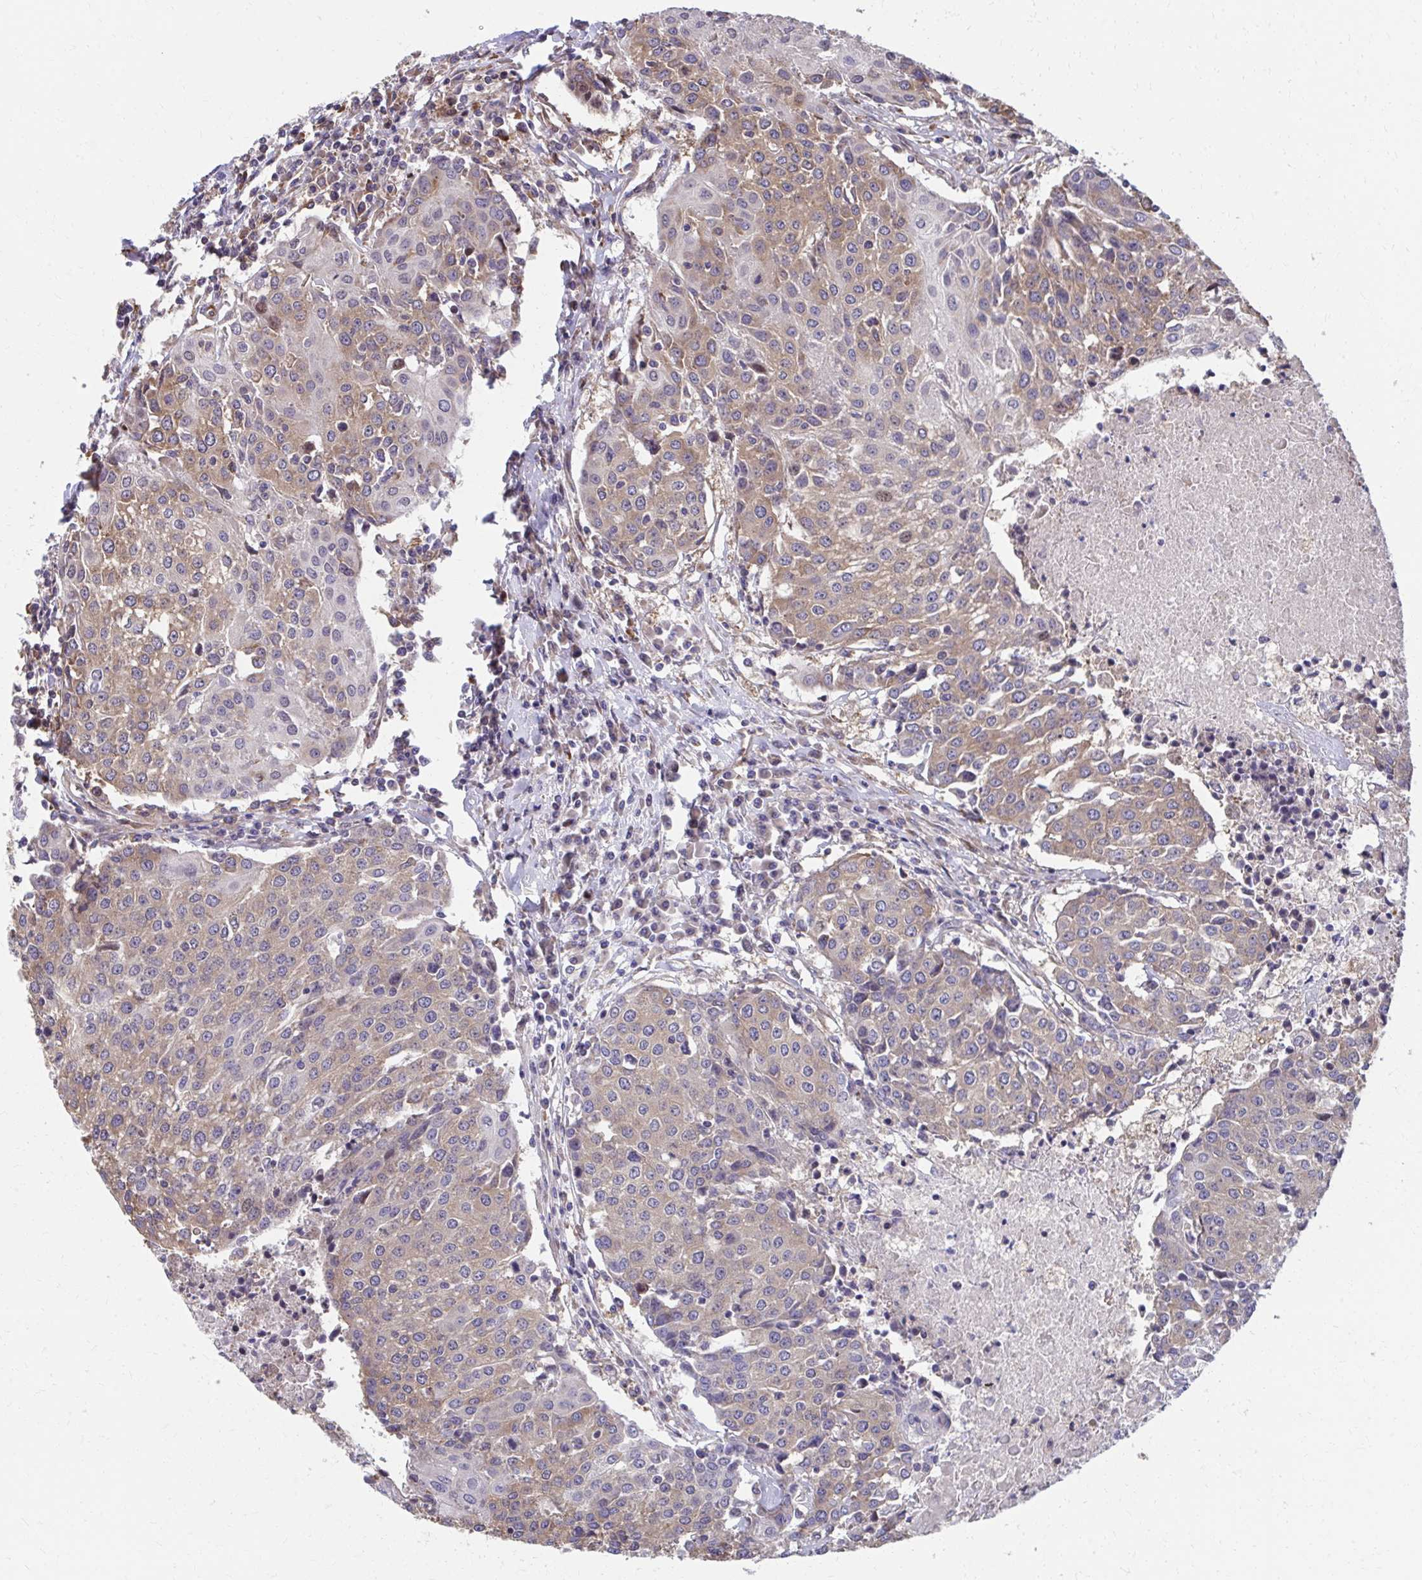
{"staining": {"intensity": "moderate", "quantity": "25%-75%", "location": "cytoplasmic/membranous"}, "tissue": "urothelial cancer", "cell_type": "Tumor cells", "image_type": "cancer", "snomed": [{"axis": "morphology", "description": "Urothelial carcinoma, High grade"}, {"axis": "topography", "description": "Urinary bladder"}], "caption": "A medium amount of moderate cytoplasmic/membranous positivity is present in approximately 25%-75% of tumor cells in high-grade urothelial carcinoma tissue. (Stains: DAB (3,3'-diaminobenzidine) in brown, nuclei in blue, Microscopy: brightfield microscopy at high magnification).", "gene": "ZNF778", "patient": {"sex": "female", "age": 85}}